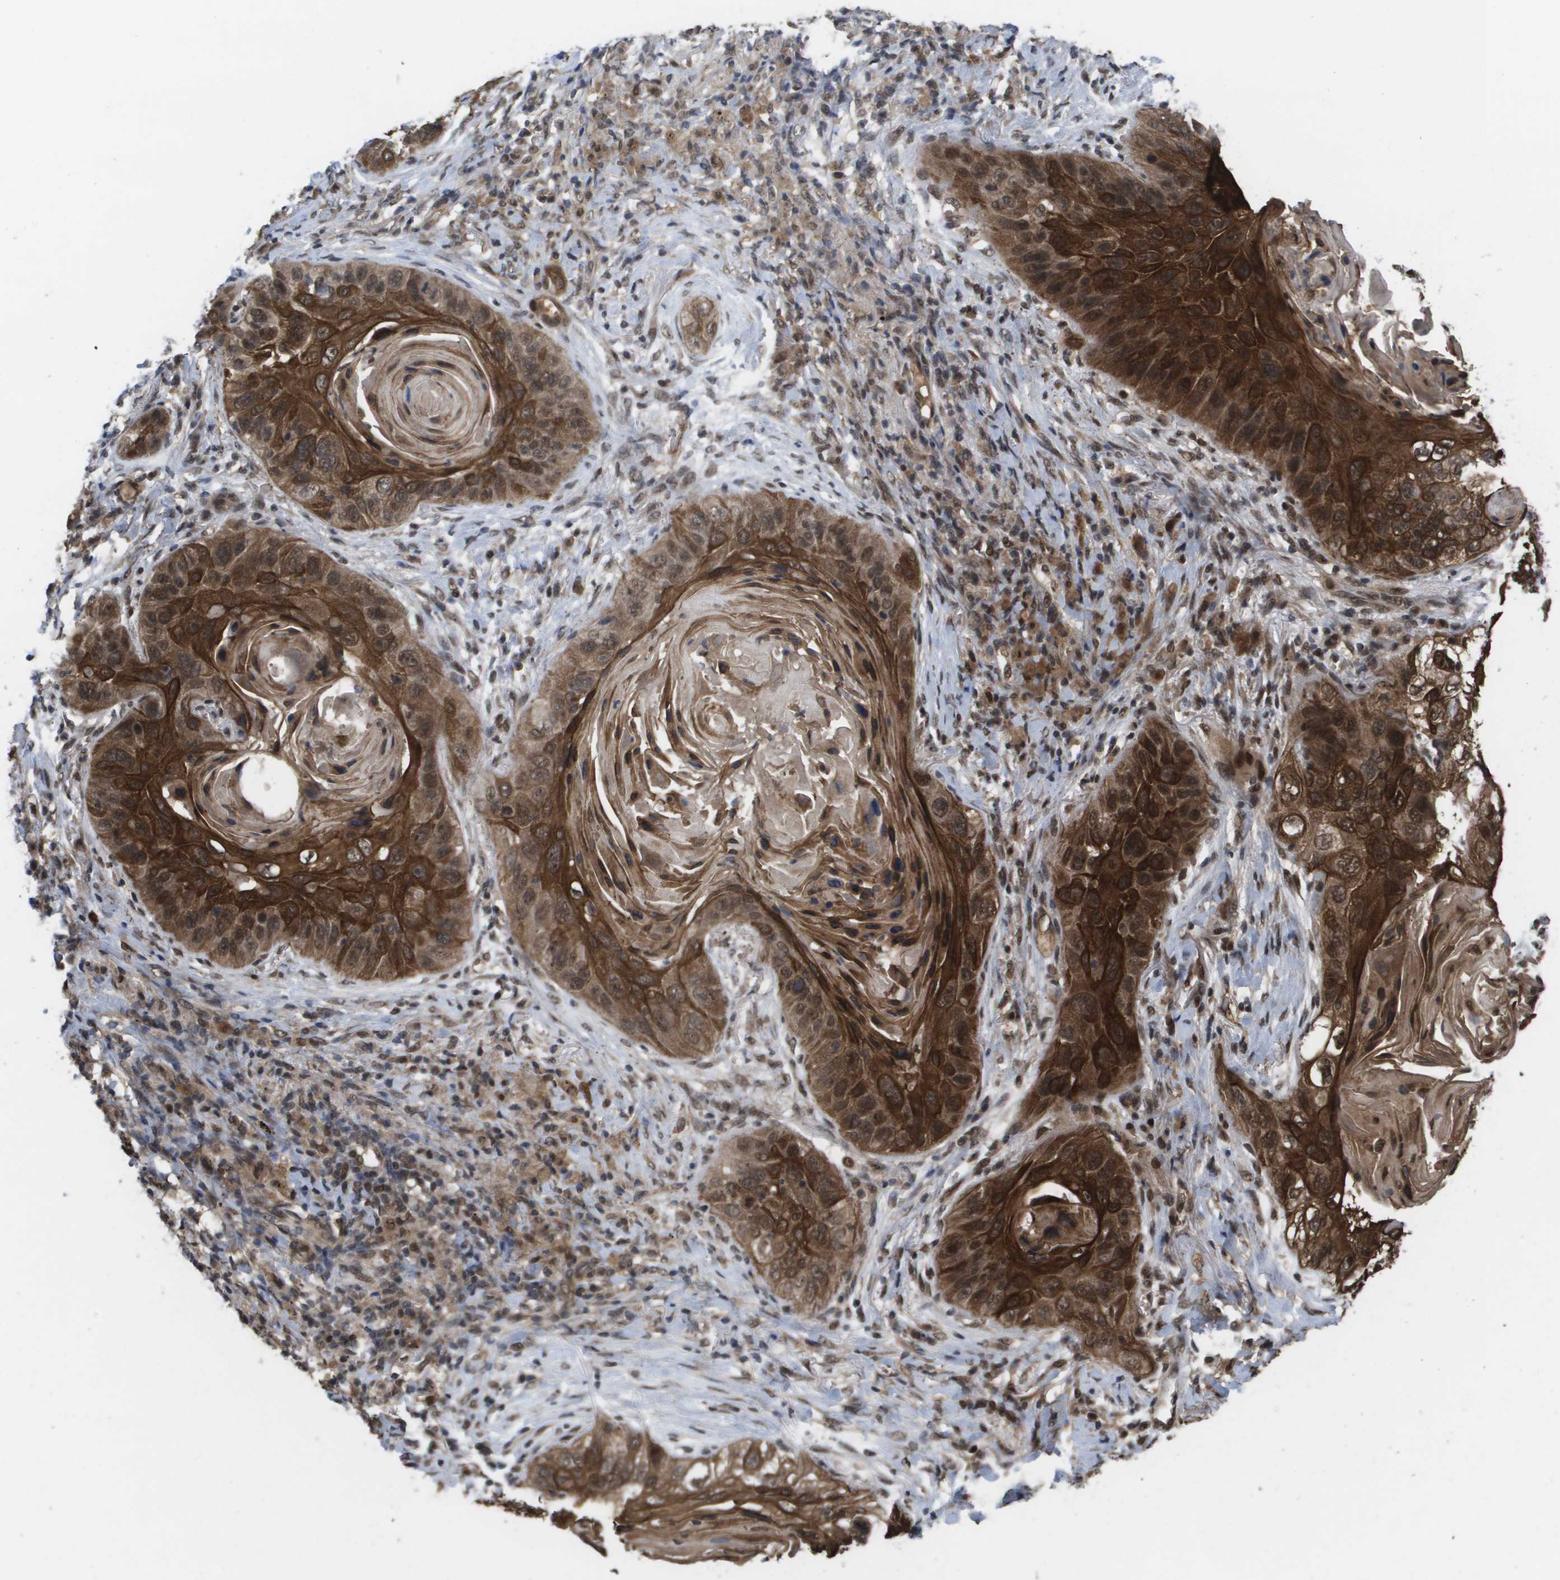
{"staining": {"intensity": "strong", "quantity": ">75%", "location": "cytoplasmic/membranous,nuclear"}, "tissue": "lung cancer", "cell_type": "Tumor cells", "image_type": "cancer", "snomed": [{"axis": "morphology", "description": "Squamous cell carcinoma, NOS"}, {"axis": "topography", "description": "Lung"}], "caption": "Lung squamous cell carcinoma stained with DAB IHC demonstrates high levels of strong cytoplasmic/membranous and nuclear expression in approximately >75% of tumor cells.", "gene": "AMBRA1", "patient": {"sex": "female", "age": 67}}